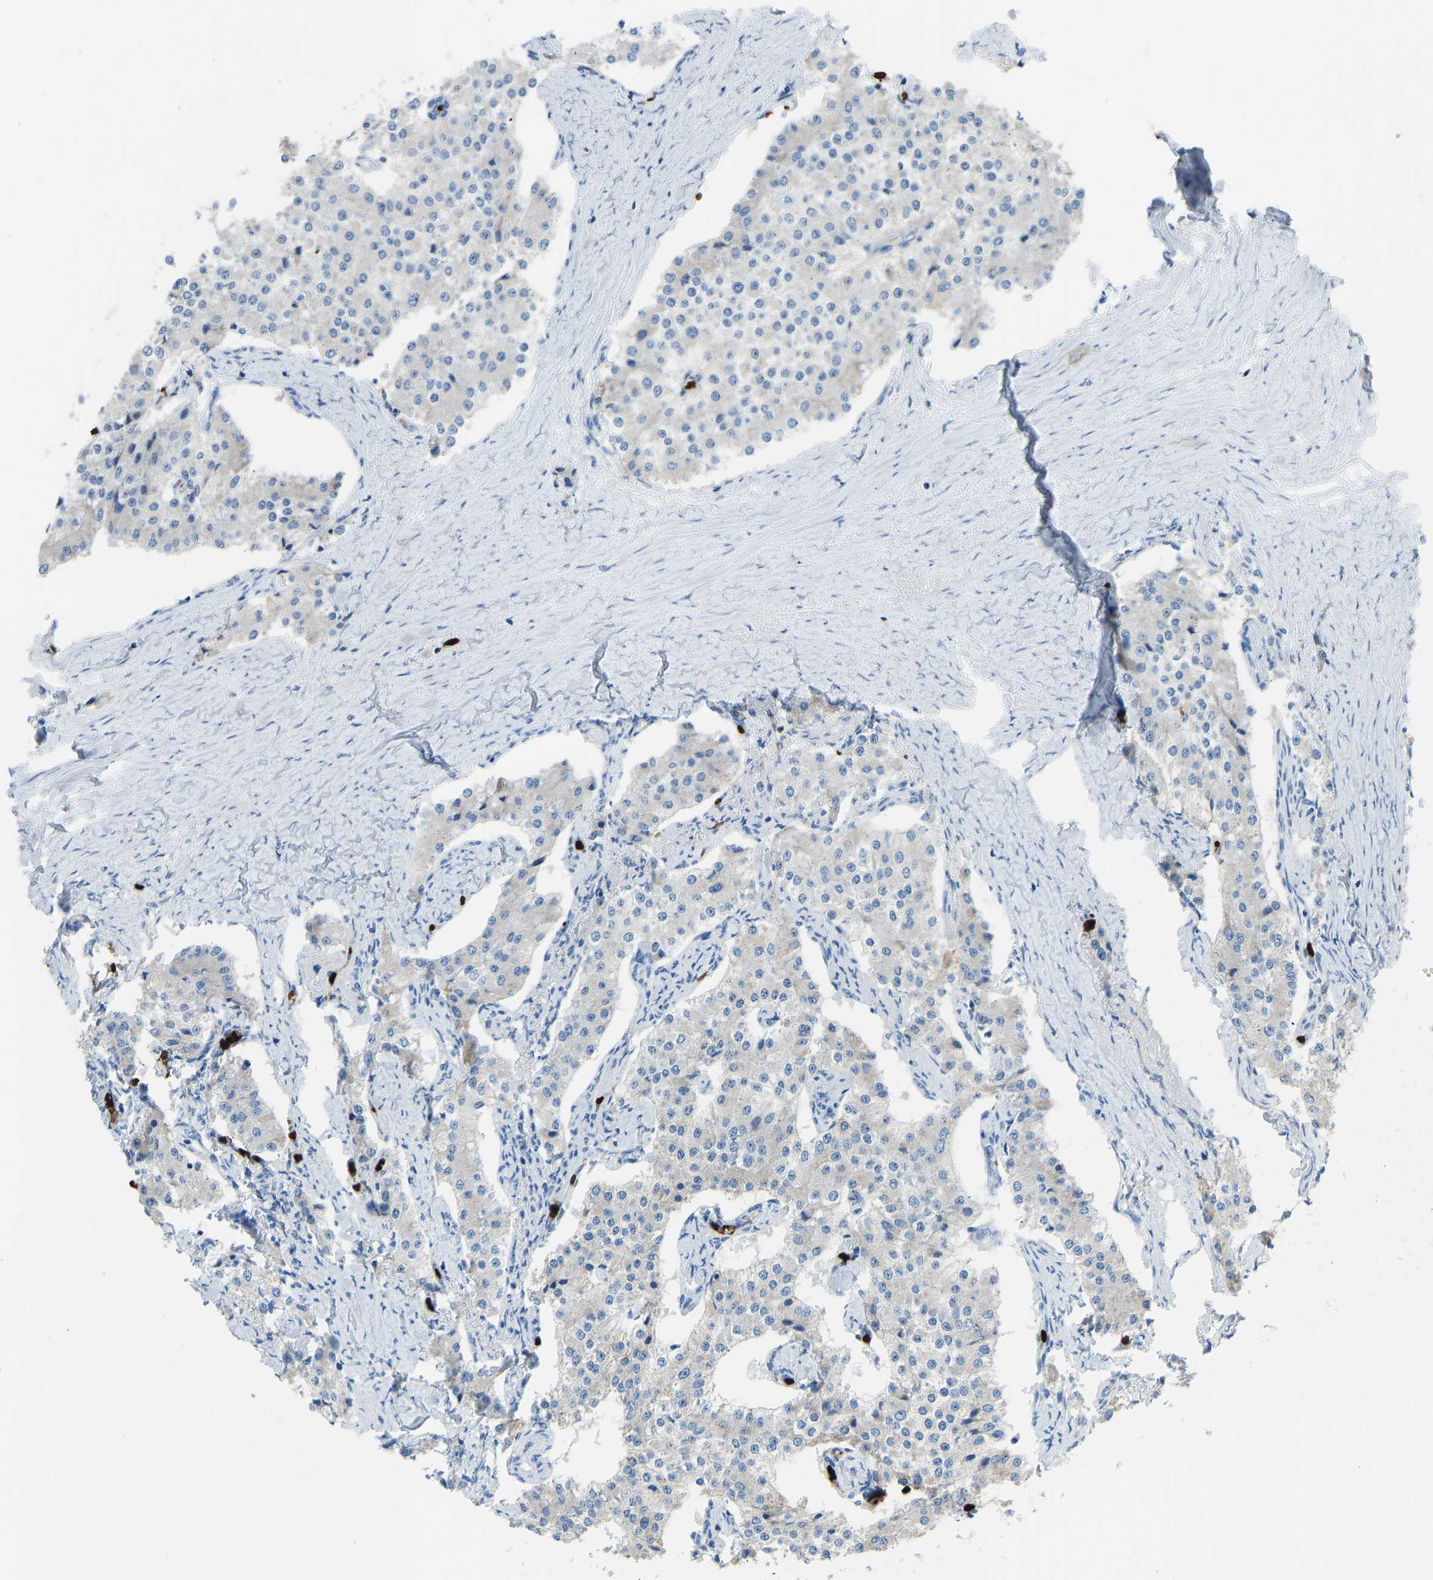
{"staining": {"intensity": "negative", "quantity": "none", "location": "none"}, "tissue": "carcinoid", "cell_type": "Tumor cells", "image_type": "cancer", "snomed": [{"axis": "morphology", "description": "Carcinoid, malignant, NOS"}, {"axis": "topography", "description": "Colon"}], "caption": "IHC image of neoplastic tissue: carcinoid stained with DAB (3,3'-diaminobenzidine) exhibits no significant protein positivity in tumor cells.", "gene": "PIGS", "patient": {"sex": "female", "age": 52}}